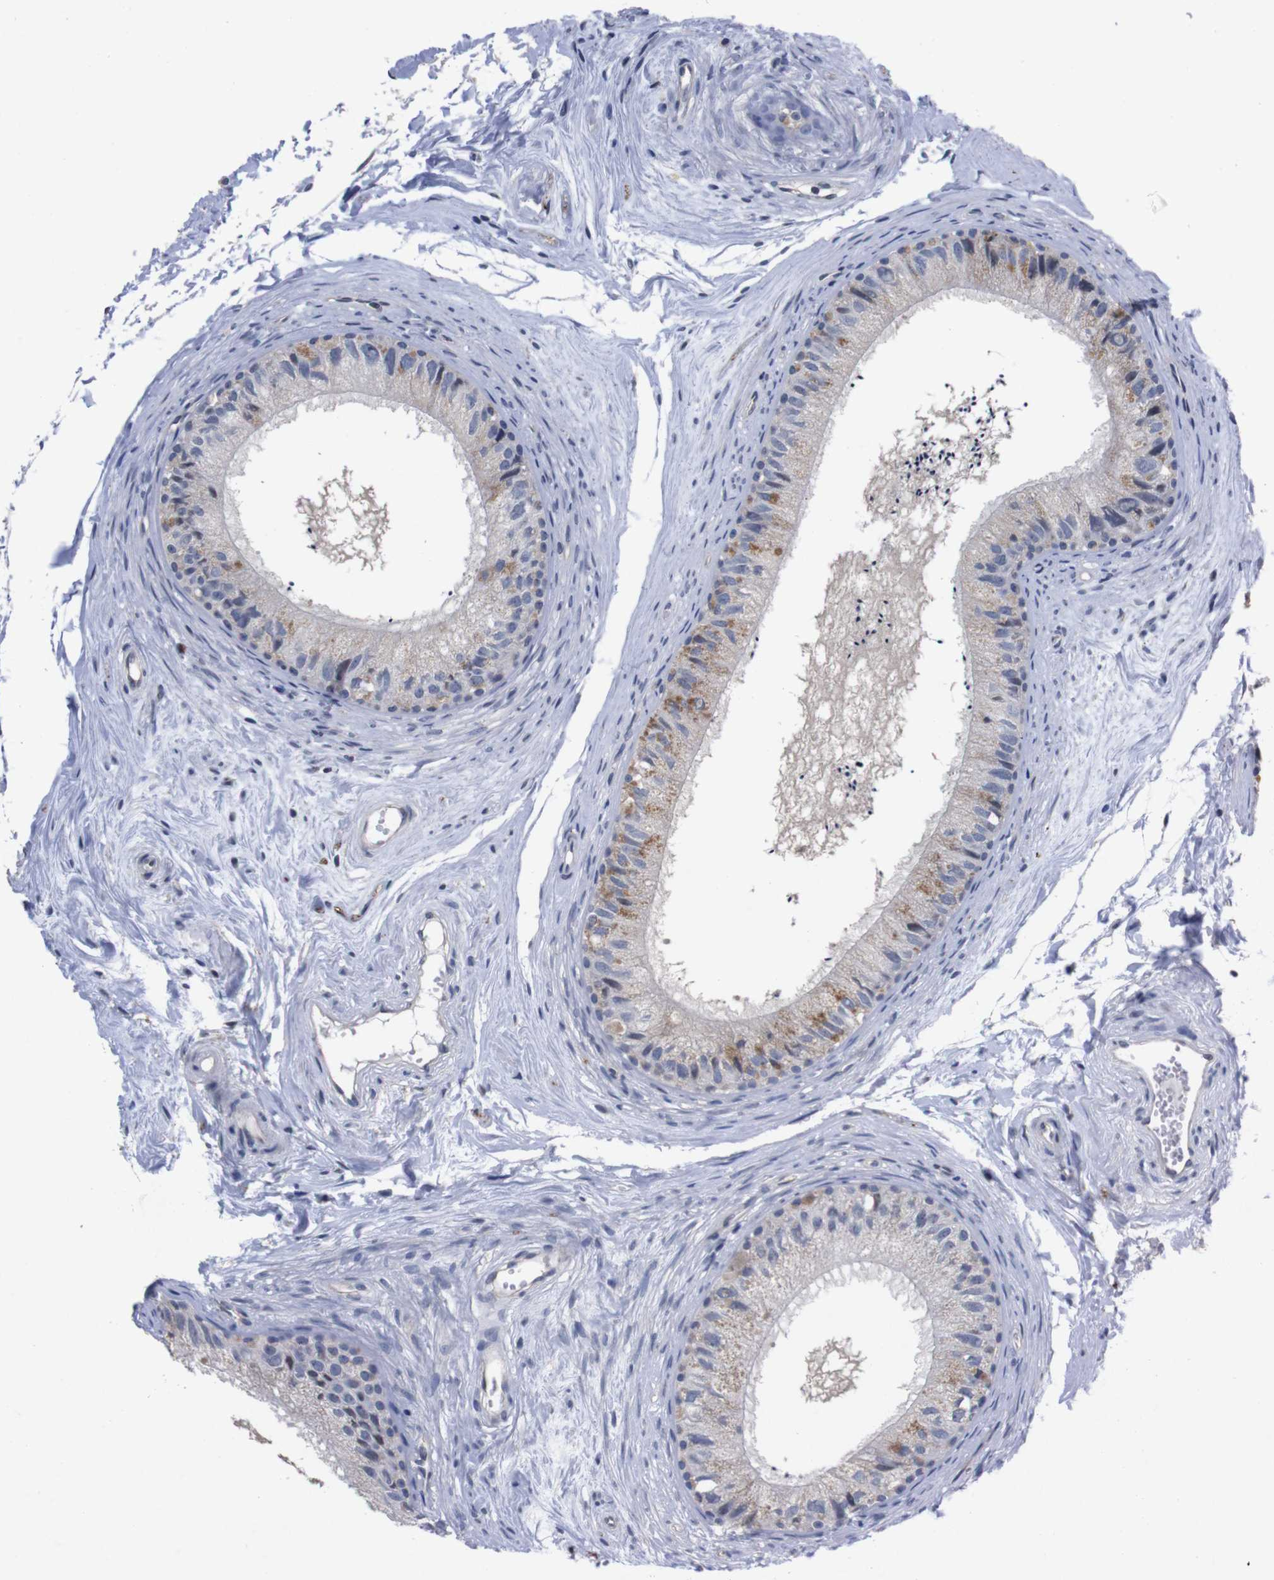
{"staining": {"intensity": "moderate", "quantity": "<25%", "location": "cytoplasmic/membranous"}, "tissue": "epididymis", "cell_type": "Glandular cells", "image_type": "normal", "snomed": [{"axis": "morphology", "description": "Normal tissue, NOS"}, {"axis": "topography", "description": "Epididymis"}], "caption": "A histopathology image of human epididymis stained for a protein exhibits moderate cytoplasmic/membranous brown staining in glandular cells.", "gene": "TNFRSF21", "patient": {"sex": "male", "age": 56}}